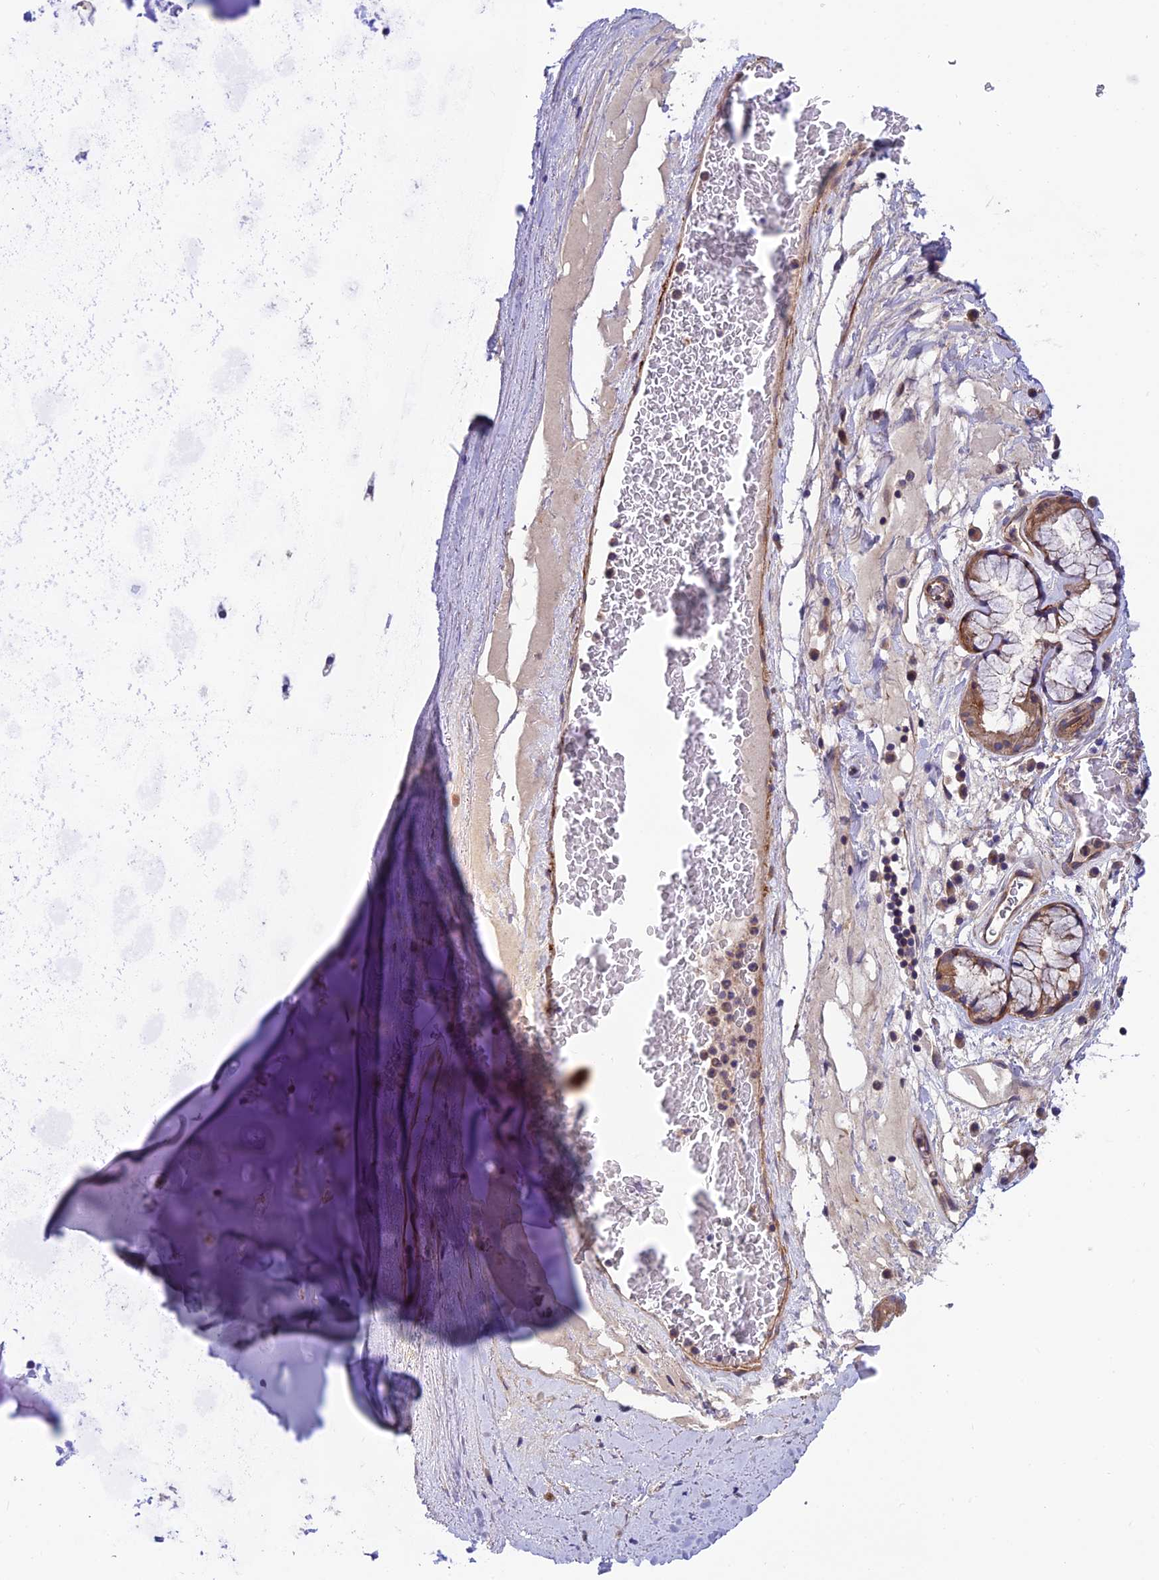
{"staining": {"intensity": "negative", "quantity": "none", "location": "none"}, "tissue": "adipose tissue", "cell_type": "Adipocytes", "image_type": "normal", "snomed": [{"axis": "morphology", "description": "Normal tissue, NOS"}, {"axis": "topography", "description": "Cartilage tissue"}], "caption": "DAB immunohistochemical staining of normal human adipose tissue shows no significant staining in adipocytes.", "gene": "ADAMTS15", "patient": {"sex": "female", "age": 63}}